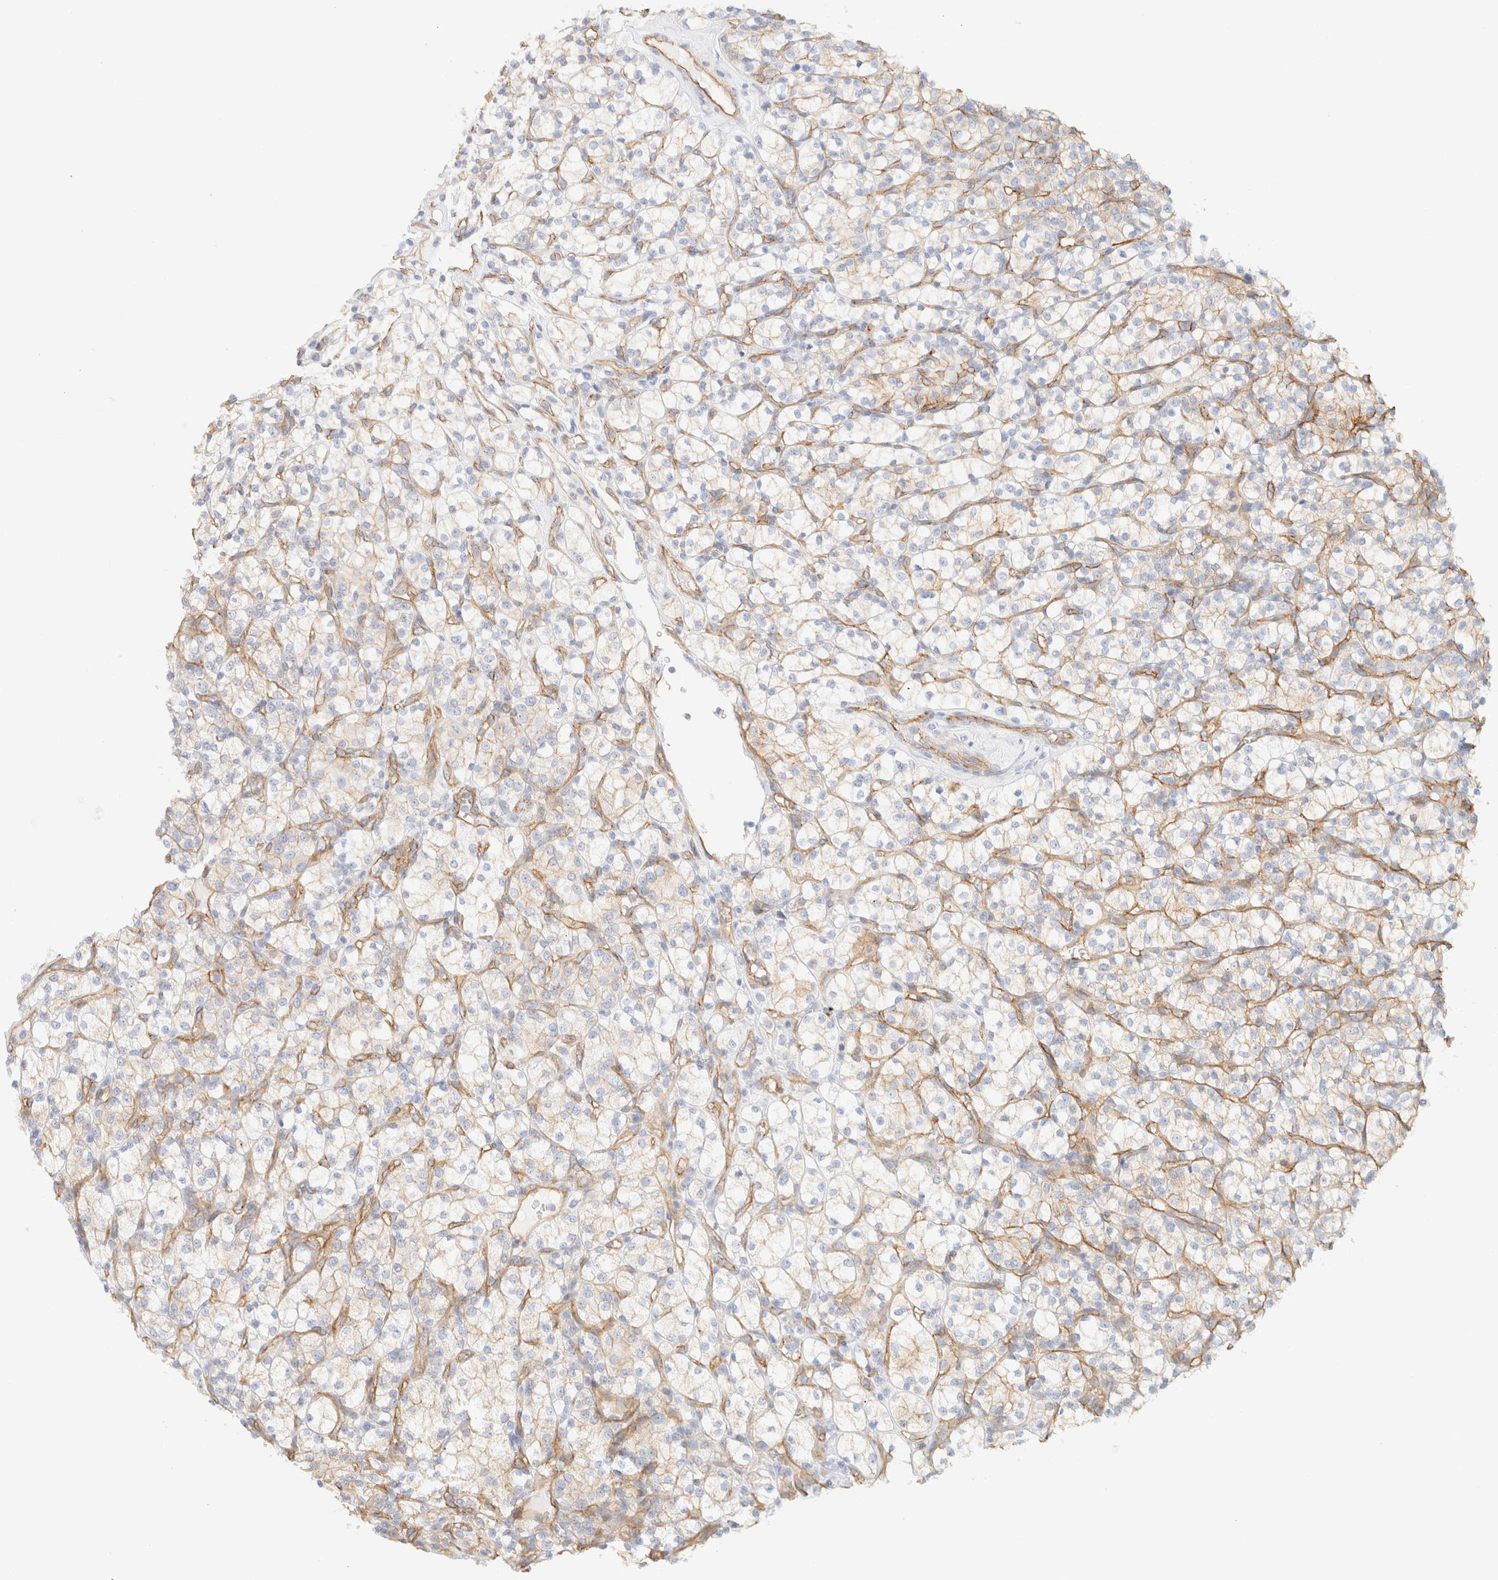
{"staining": {"intensity": "weak", "quantity": "25%-75%", "location": "cytoplasmic/membranous"}, "tissue": "renal cancer", "cell_type": "Tumor cells", "image_type": "cancer", "snomed": [{"axis": "morphology", "description": "Adenocarcinoma, NOS"}, {"axis": "topography", "description": "Kidney"}], "caption": "Immunohistochemical staining of adenocarcinoma (renal) reveals low levels of weak cytoplasmic/membranous protein staining in about 25%-75% of tumor cells. The staining was performed using DAB, with brown indicating positive protein expression. Nuclei are stained blue with hematoxylin.", "gene": "CYB5R4", "patient": {"sex": "male", "age": 77}}